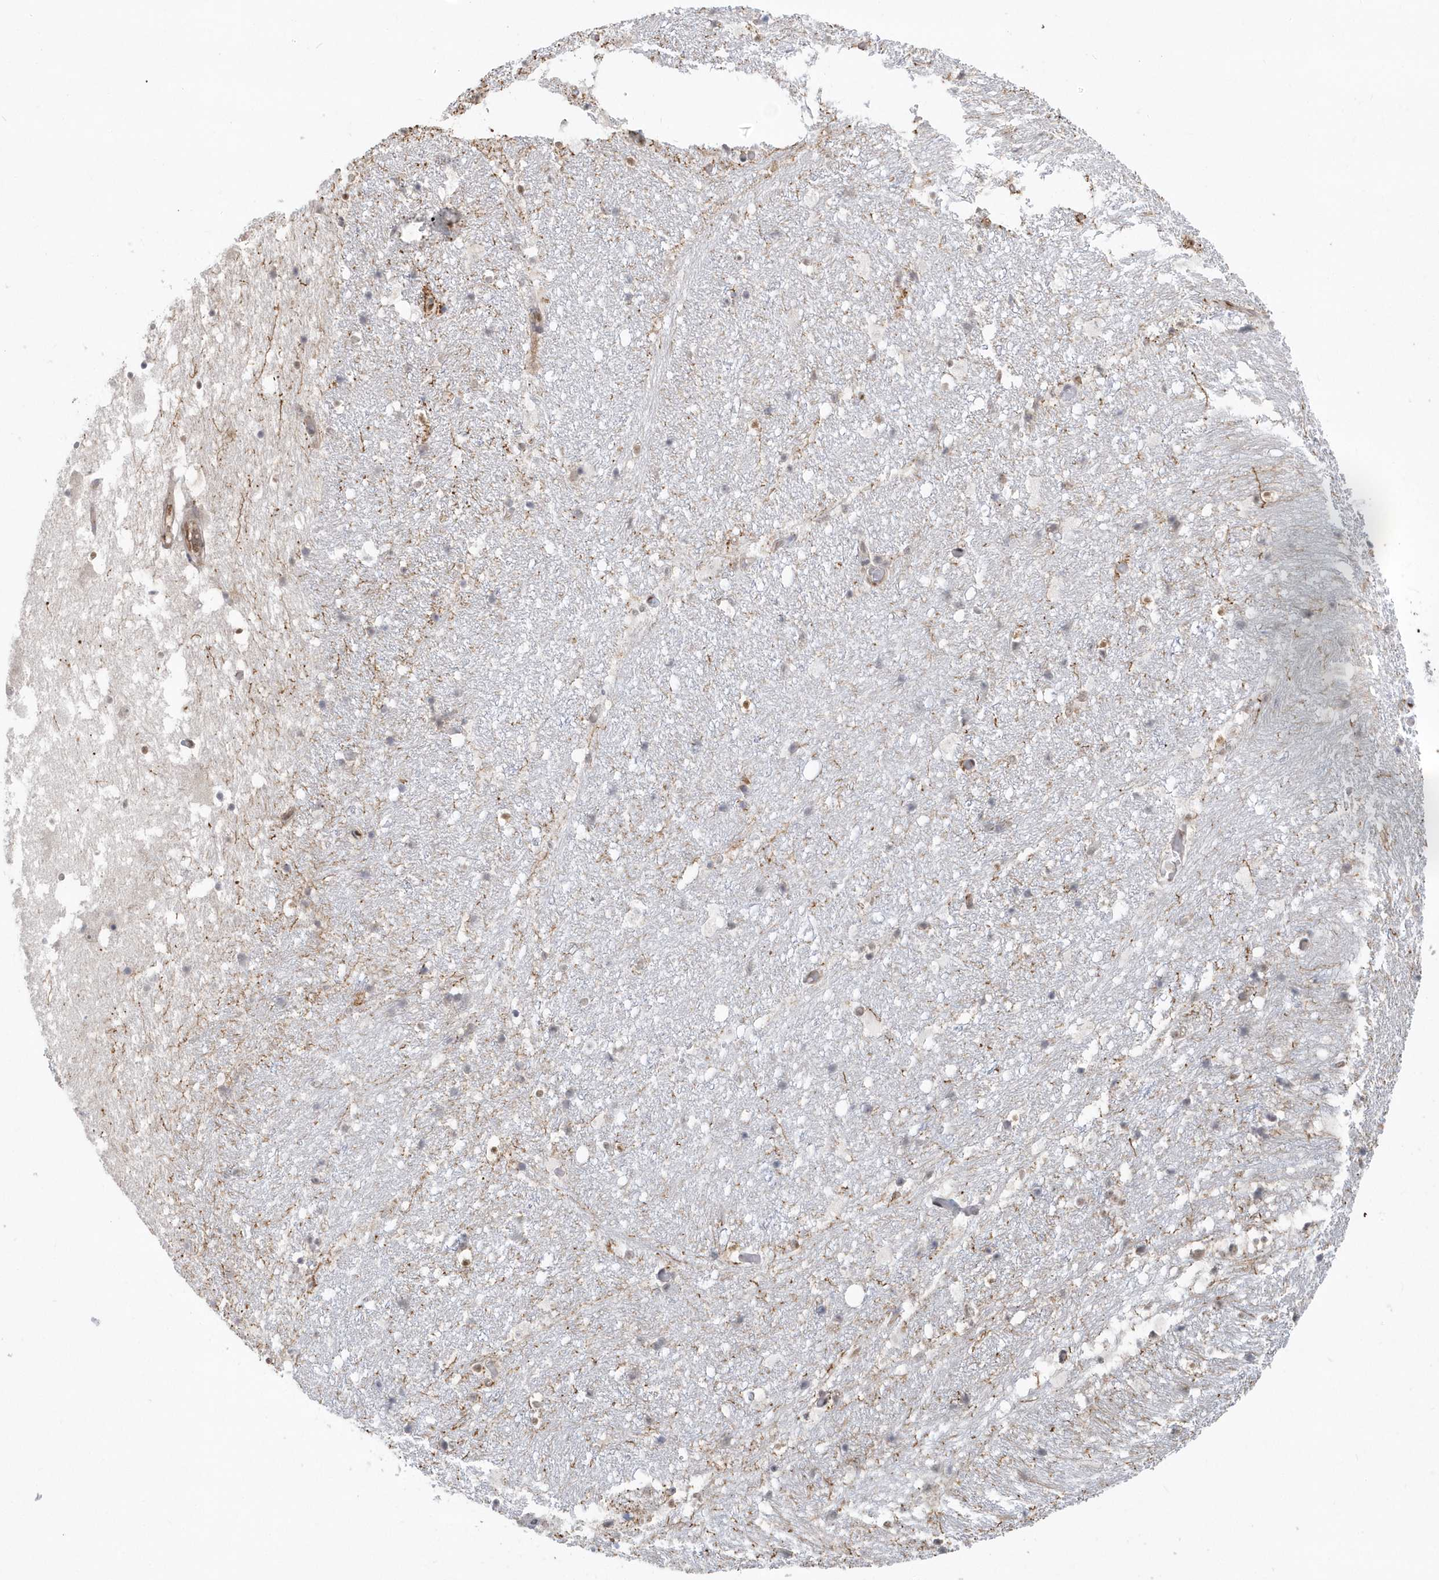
{"staining": {"intensity": "moderate", "quantity": "<25%", "location": "nuclear"}, "tissue": "hippocampus", "cell_type": "Glial cells", "image_type": "normal", "snomed": [{"axis": "morphology", "description": "Normal tissue, NOS"}, {"axis": "topography", "description": "Hippocampus"}], "caption": "Moderate nuclear staining is present in about <25% of glial cells in unremarkable hippocampus.", "gene": "SEPHS1", "patient": {"sex": "female", "age": 52}}